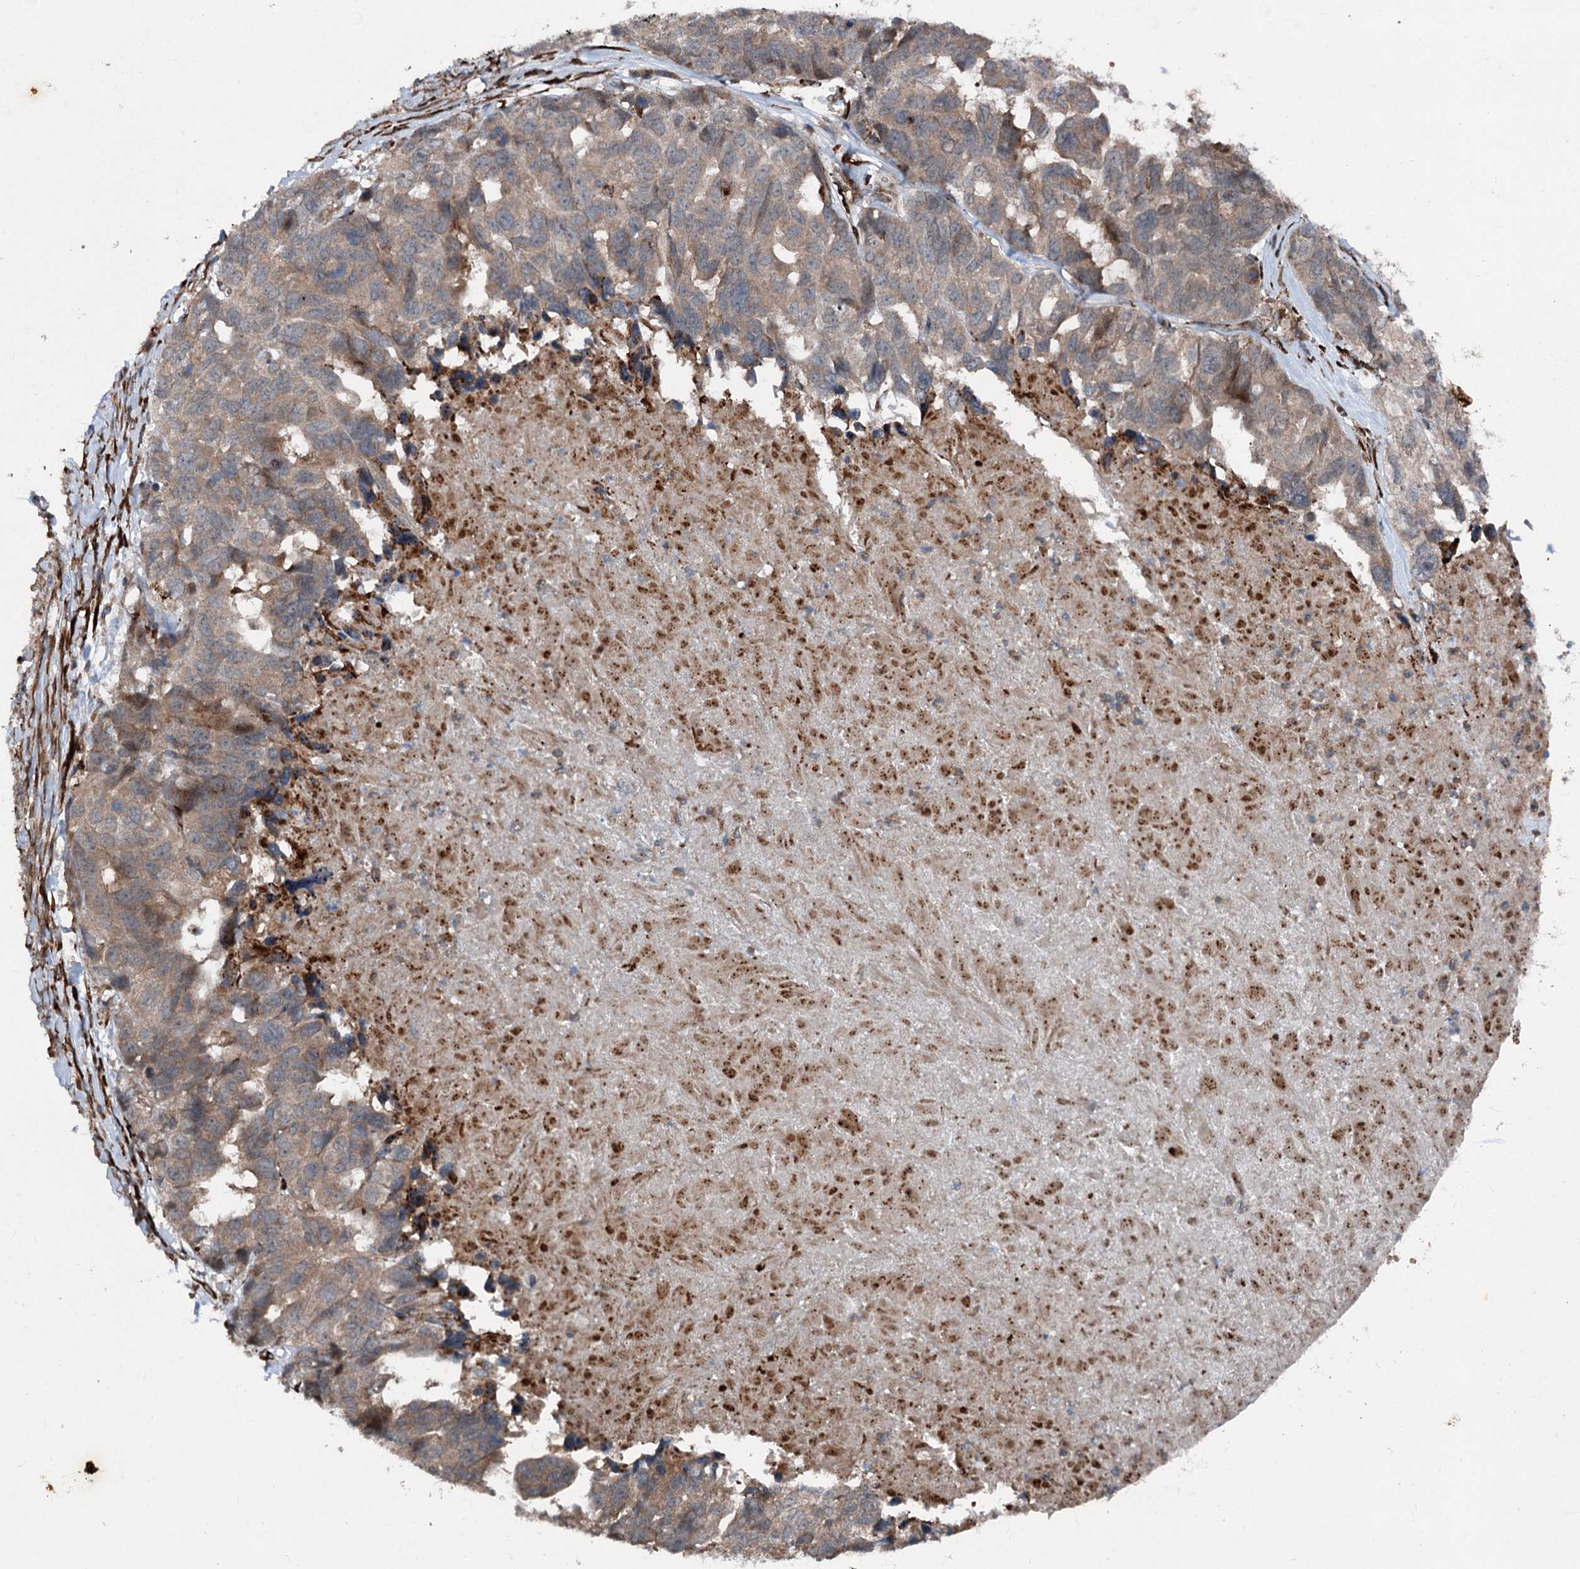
{"staining": {"intensity": "weak", "quantity": ">75%", "location": "cytoplasmic/membranous"}, "tissue": "ovarian cancer", "cell_type": "Tumor cells", "image_type": "cancer", "snomed": [{"axis": "morphology", "description": "Cystadenocarcinoma, serous, NOS"}, {"axis": "topography", "description": "Ovary"}], "caption": "Ovarian cancer (serous cystadenocarcinoma) stained for a protein reveals weak cytoplasmic/membranous positivity in tumor cells. Ihc stains the protein of interest in brown and the nuclei are stained blue.", "gene": "DDIAS", "patient": {"sex": "female", "age": 79}}